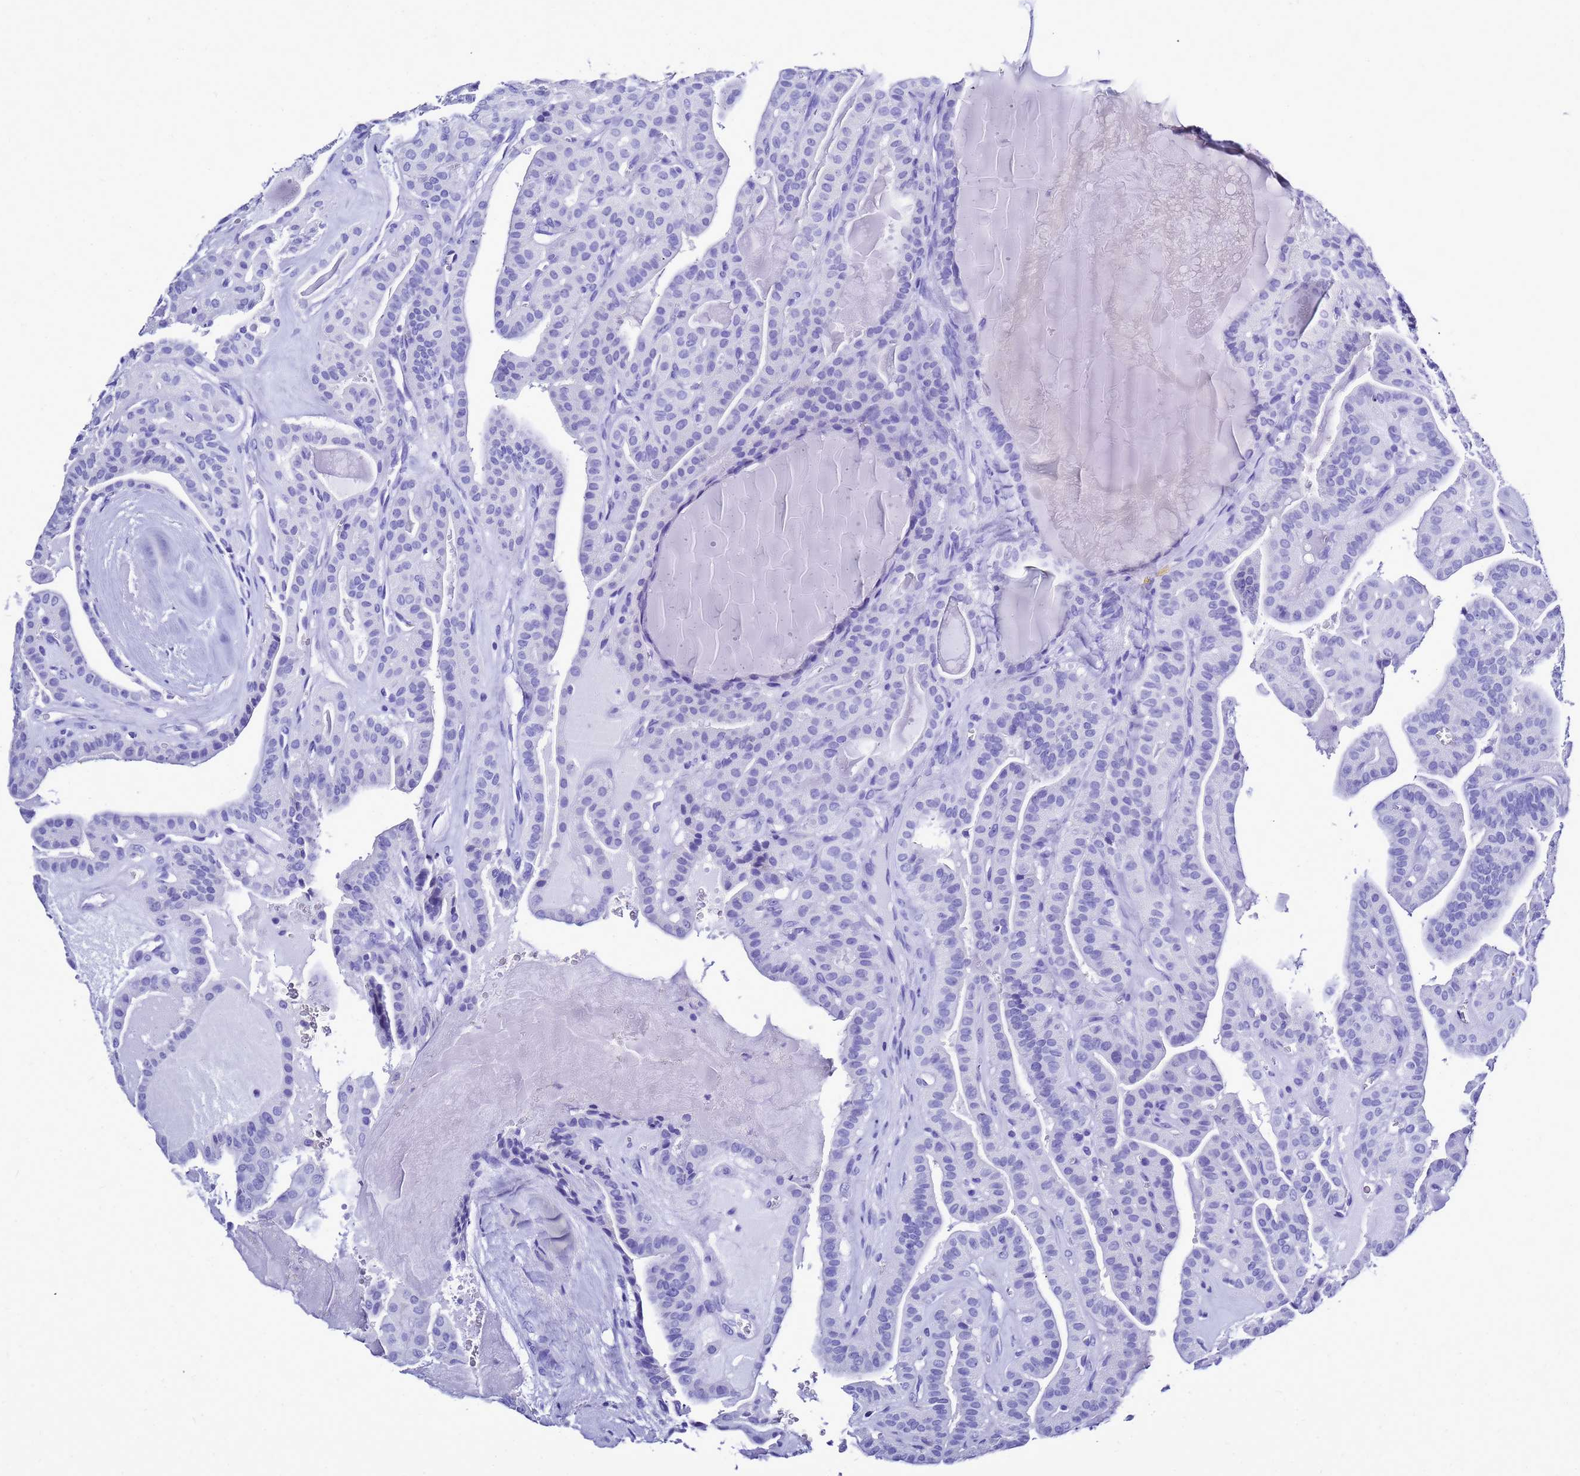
{"staining": {"intensity": "negative", "quantity": "none", "location": "none"}, "tissue": "thyroid cancer", "cell_type": "Tumor cells", "image_type": "cancer", "snomed": [{"axis": "morphology", "description": "Papillary adenocarcinoma, NOS"}, {"axis": "topography", "description": "Thyroid gland"}], "caption": "The photomicrograph displays no staining of tumor cells in papillary adenocarcinoma (thyroid). (Stains: DAB immunohistochemistry with hematoxylin counter stain, Microscopy: brightfield microscopy at high magnification).", "gene": "LIPF", "patient": {"sex": "male", "age": 52}}